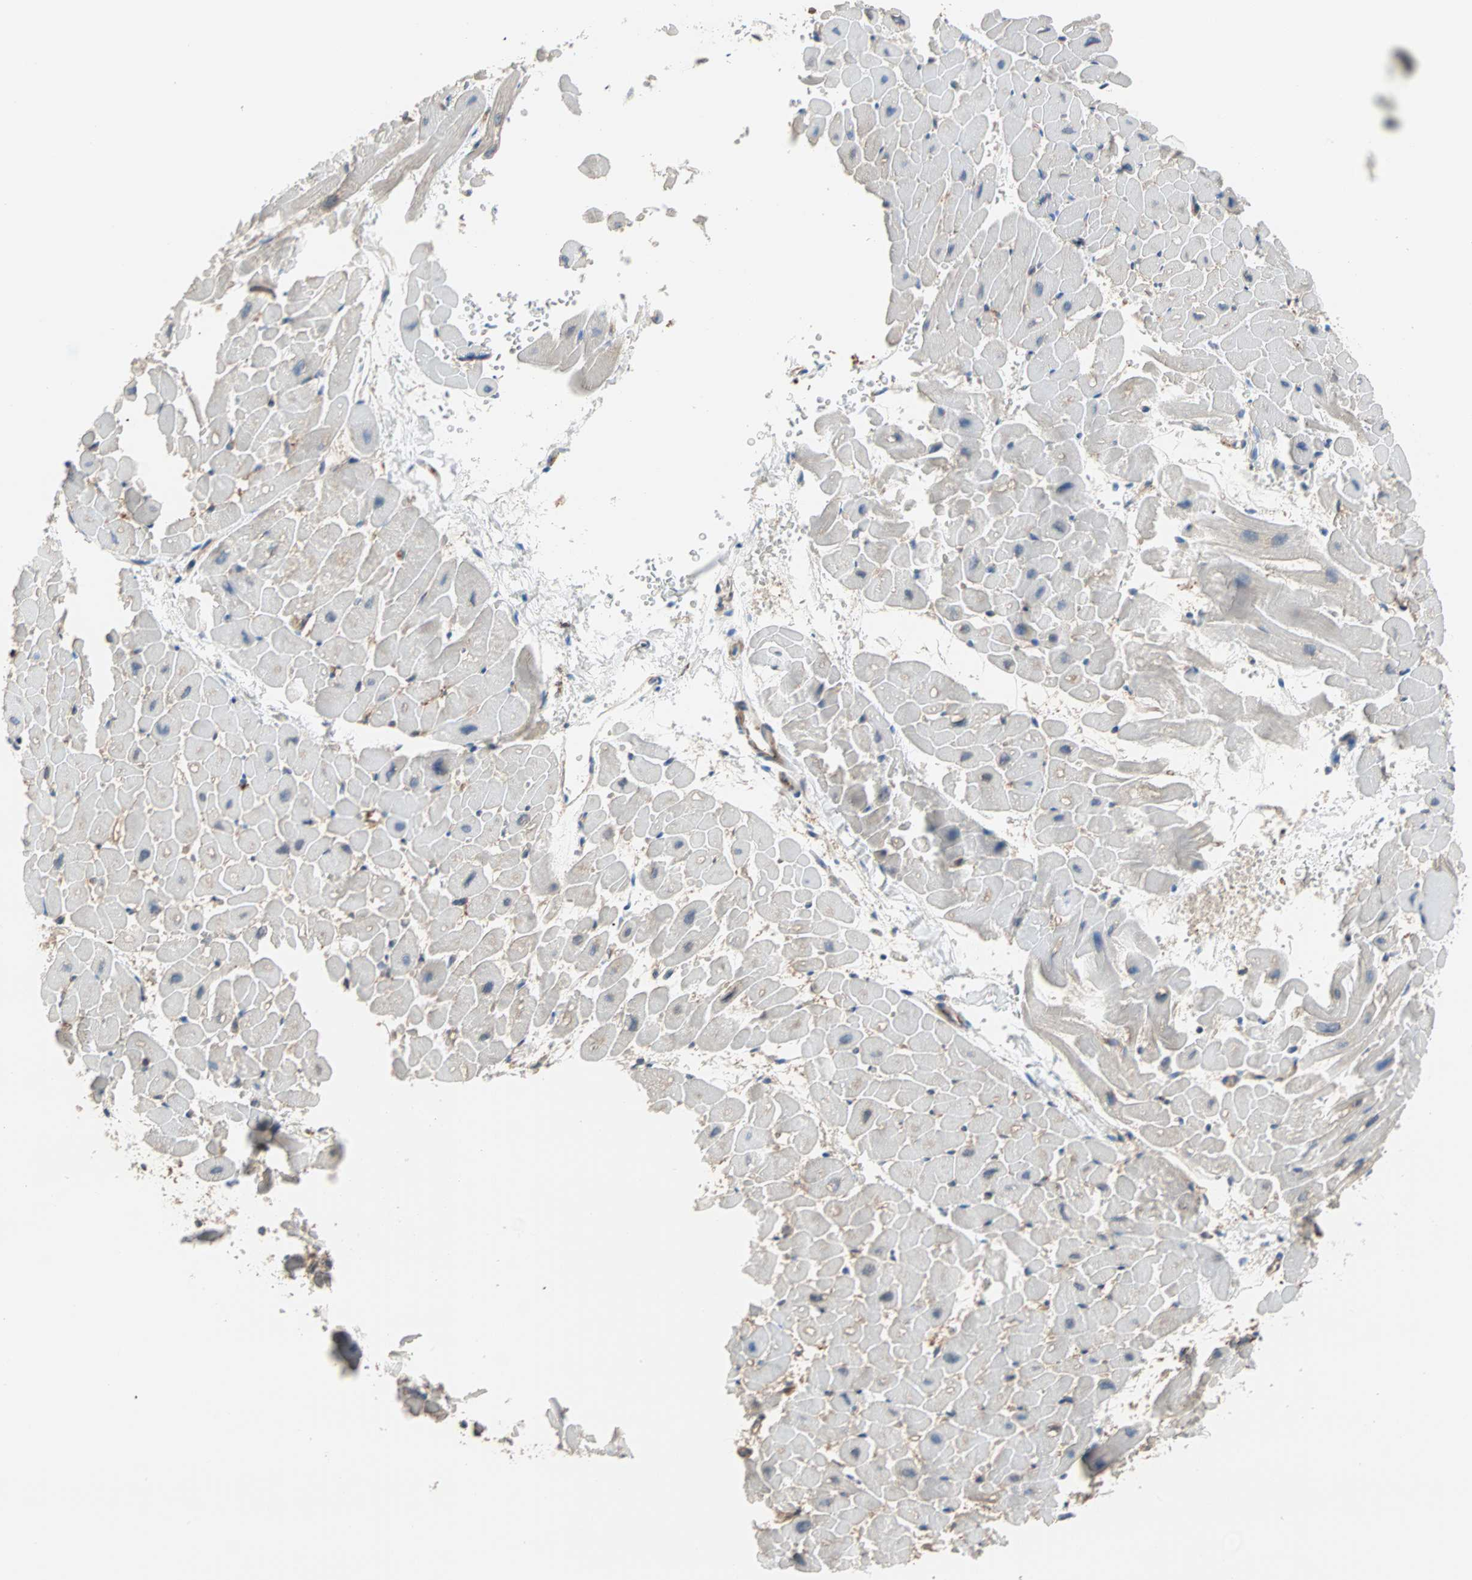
{"staining": {"intensity": "weak", "quantity": "25%-75%", "location": "cytoplasmic/membranous"}, "tissue": "heart muscle", "cell_type": "Cardiomyocytes", "image_type": "normal", "snomed": [{"axis": "morphology", "description": "Normal tissue, NOS"}, {"axis": "topography", "description": "Heart"}], "caption": "IHC of unremarkable heart muscle demonstrates low levels of weak cytoplasmic/membranous positivity in about 25%-75% of cardiomyocytes.", "gene": "EEF2", "patient": {"sex": "male", "age": 45}}